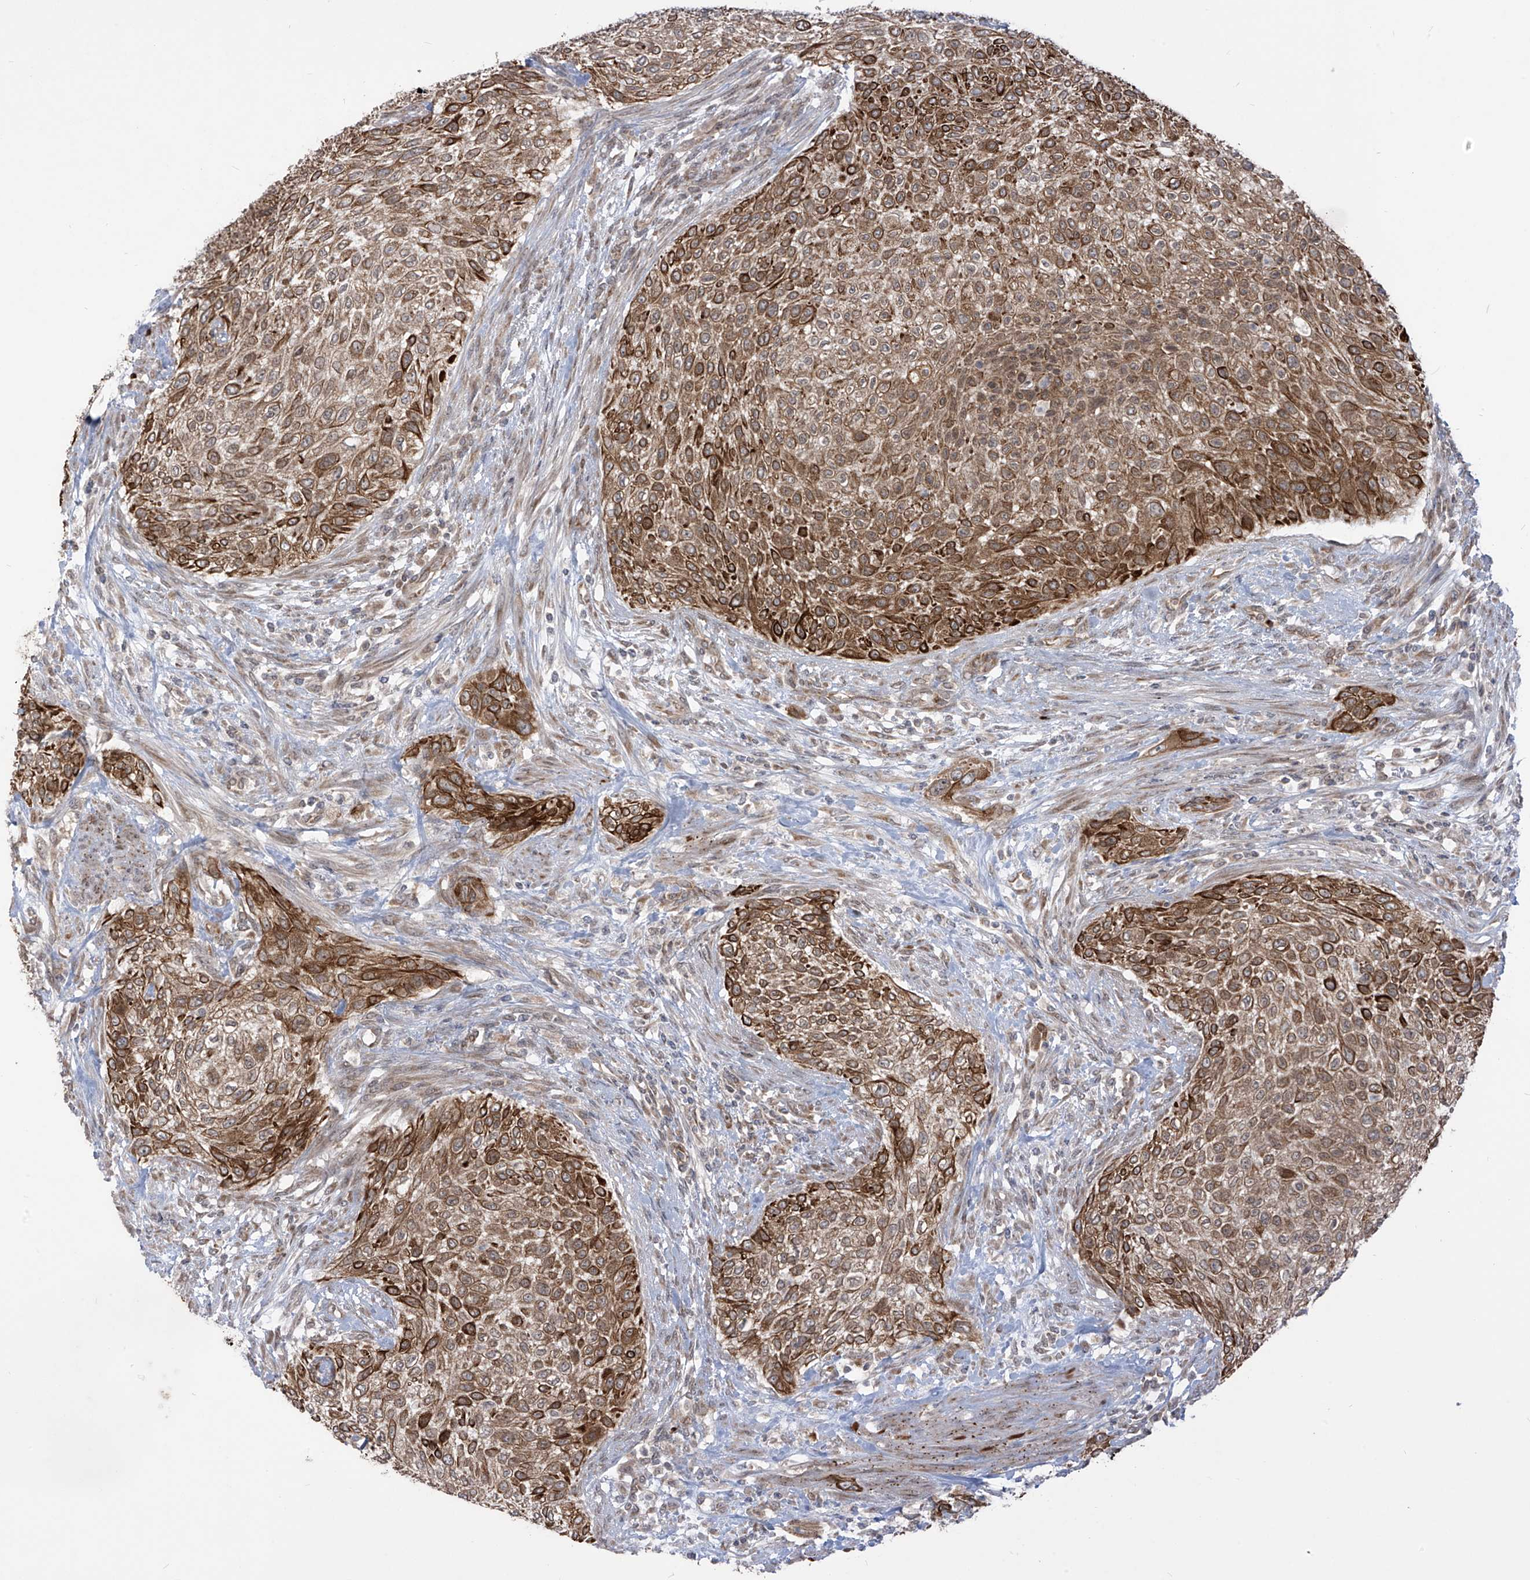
{"staining": {"intensity": "moderate", "quantity": ">75%", "location": "cytoplasmic/membranous"}, "tissue": "urothelial cancer", "cell_type": "Tumor cells", "image_type": "cancer", "snomed": [{"axis": "morphology", "description": "Urothelial carcinoma, High grade"}, {"axis": "topography", "description": "Urinary bladder"}], "caption": "Protein expression analysis of human urothelial carcinoma (high-grade) reveals moderate cytoplasmic/membranous expression in approximately >75% of tumor cells.", "gene": "TRIM67", "patient": {"sex": "male", "age": 35}}